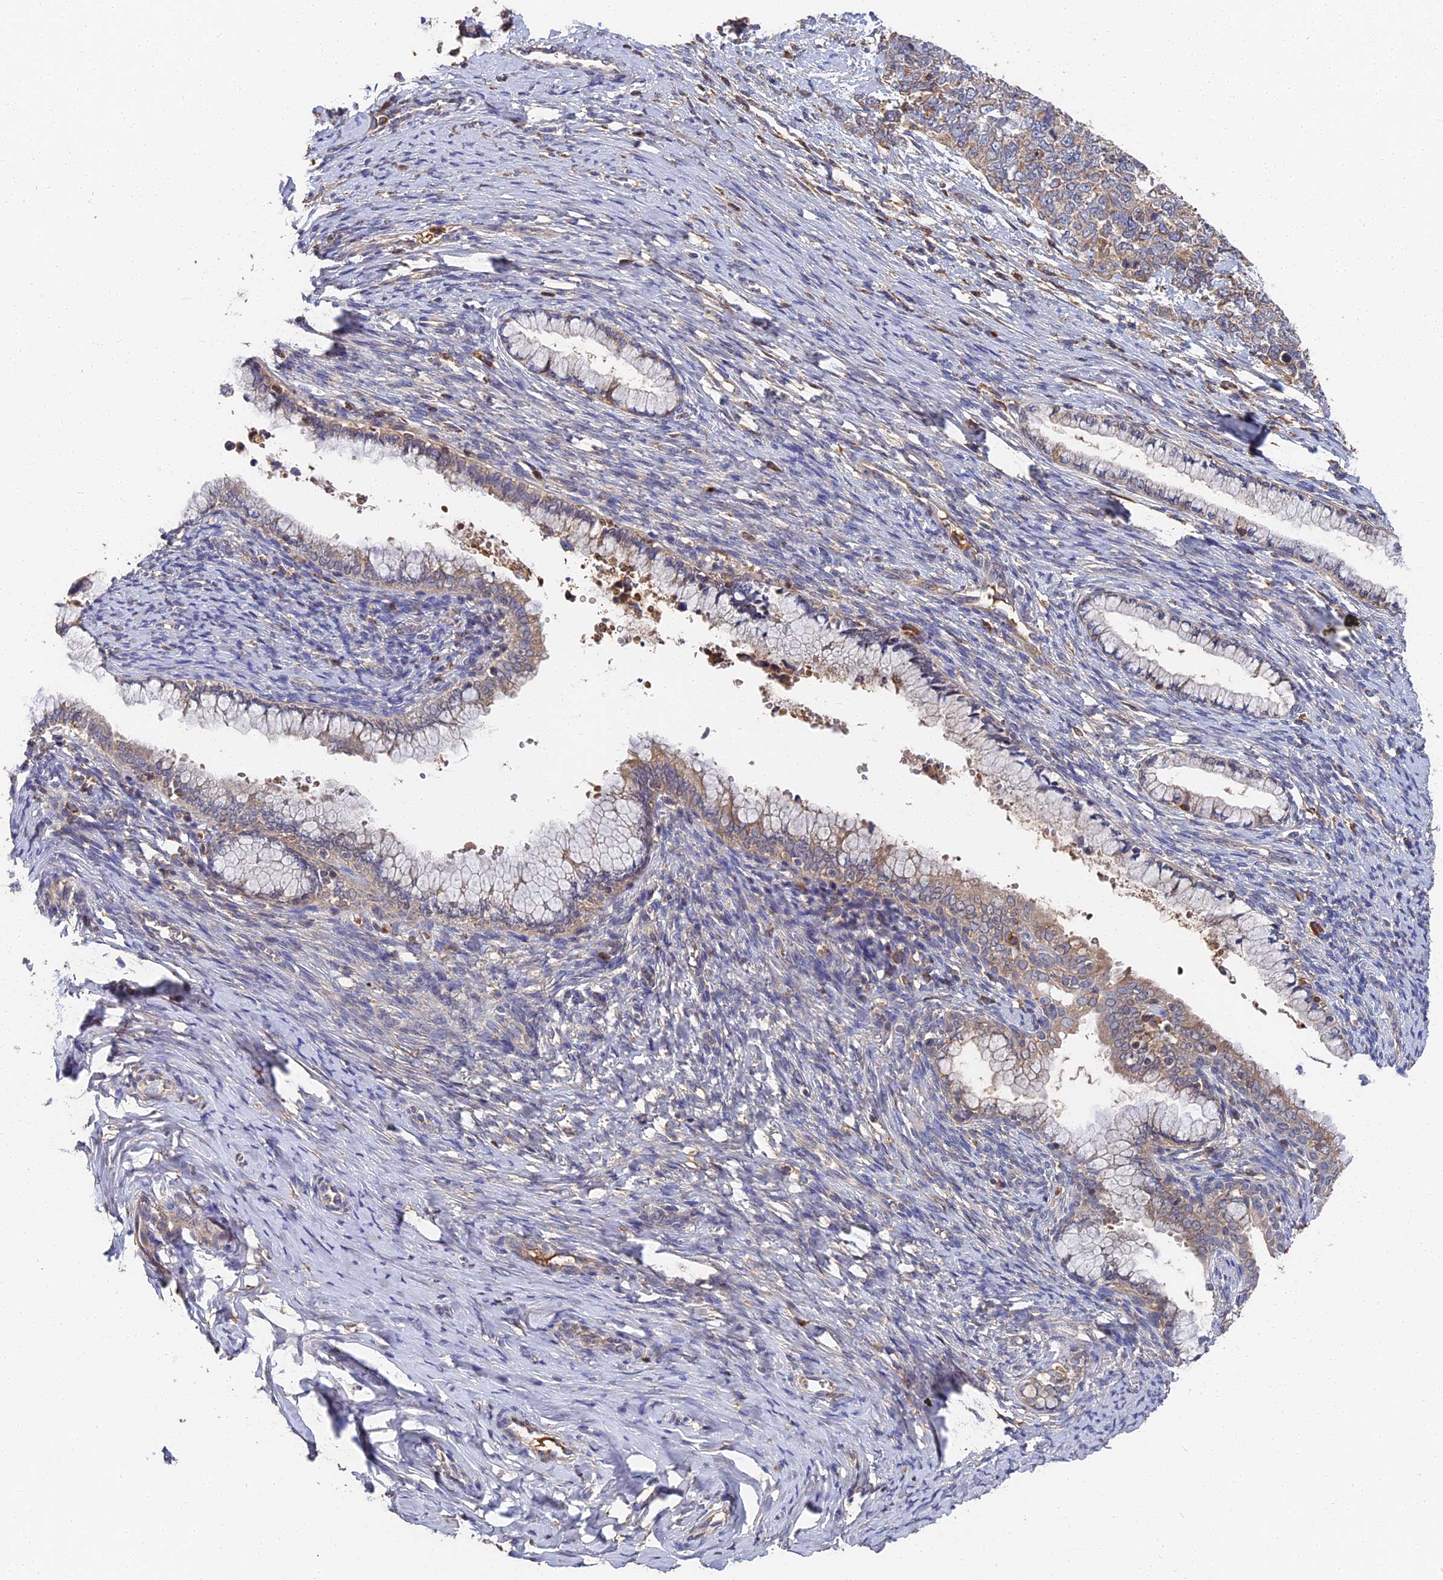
{"staining": {"intensity": "weak", "quantity": "25%-75%", "location": "cytoplasmic/membranous"}, "tissue": "cervical cancer", "cell_type": "Tumor cells", "image_type": "cancer", "snomed": [{"axis": "morphology", "description": "Squamous cell carcinoma, NOS"}, {"axis": "topography", "description": "Cervix"}], "caption": "Brown immunohistochemical staining in cervical cancer displays weak cytoplasmic/membranous staining in approximately 25%-75% of tumor cells. (DAB IHC, brown staining for protein, blue staining for nuclei).", "gene": "DHRS11", "patient": {"sex": "female", "age": 63}}